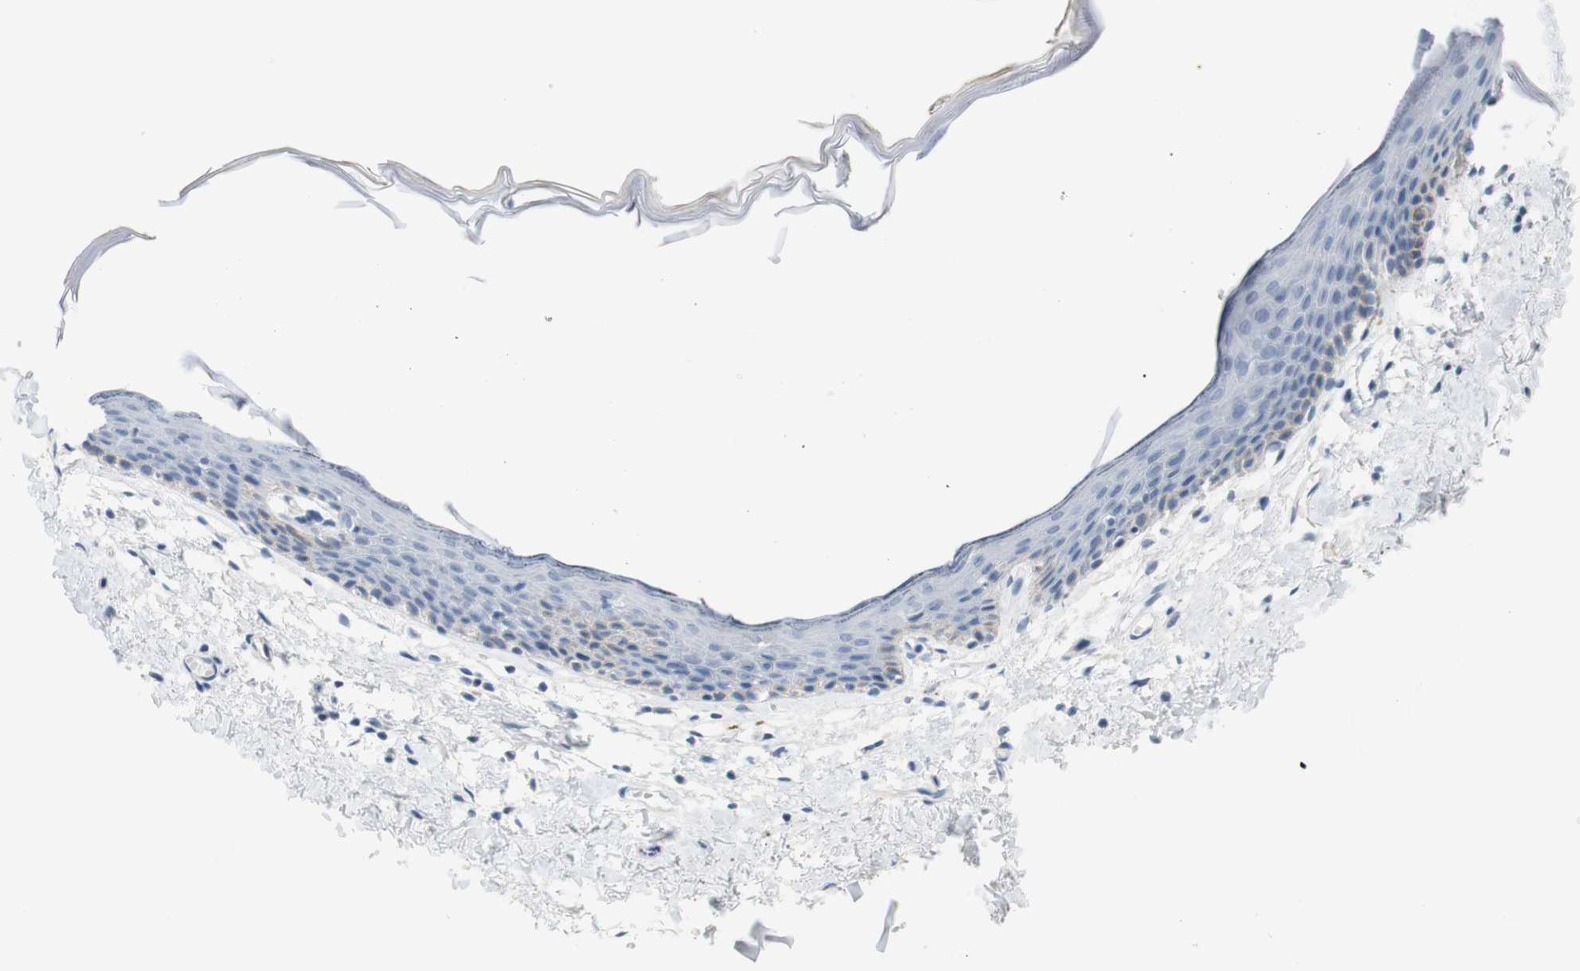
{"staining": {"intensity": "negative", "quantity": "none", "location": "none"}, "tissue": "skin", "cell_type": "Epidermal cells", "image_type": "normal", "snomed": [{"axis": "morphology", "description": "Normal tissue, NOS"}, {"axis": "topography", "description": "Vulva"}], "caption": "High power microscopy micrograph of an IHC image of unremarkable skin, revealing no significant staining in epidermal cells.", "gene": "HRH2", "patient": {"sex": "female", "age": 54}}